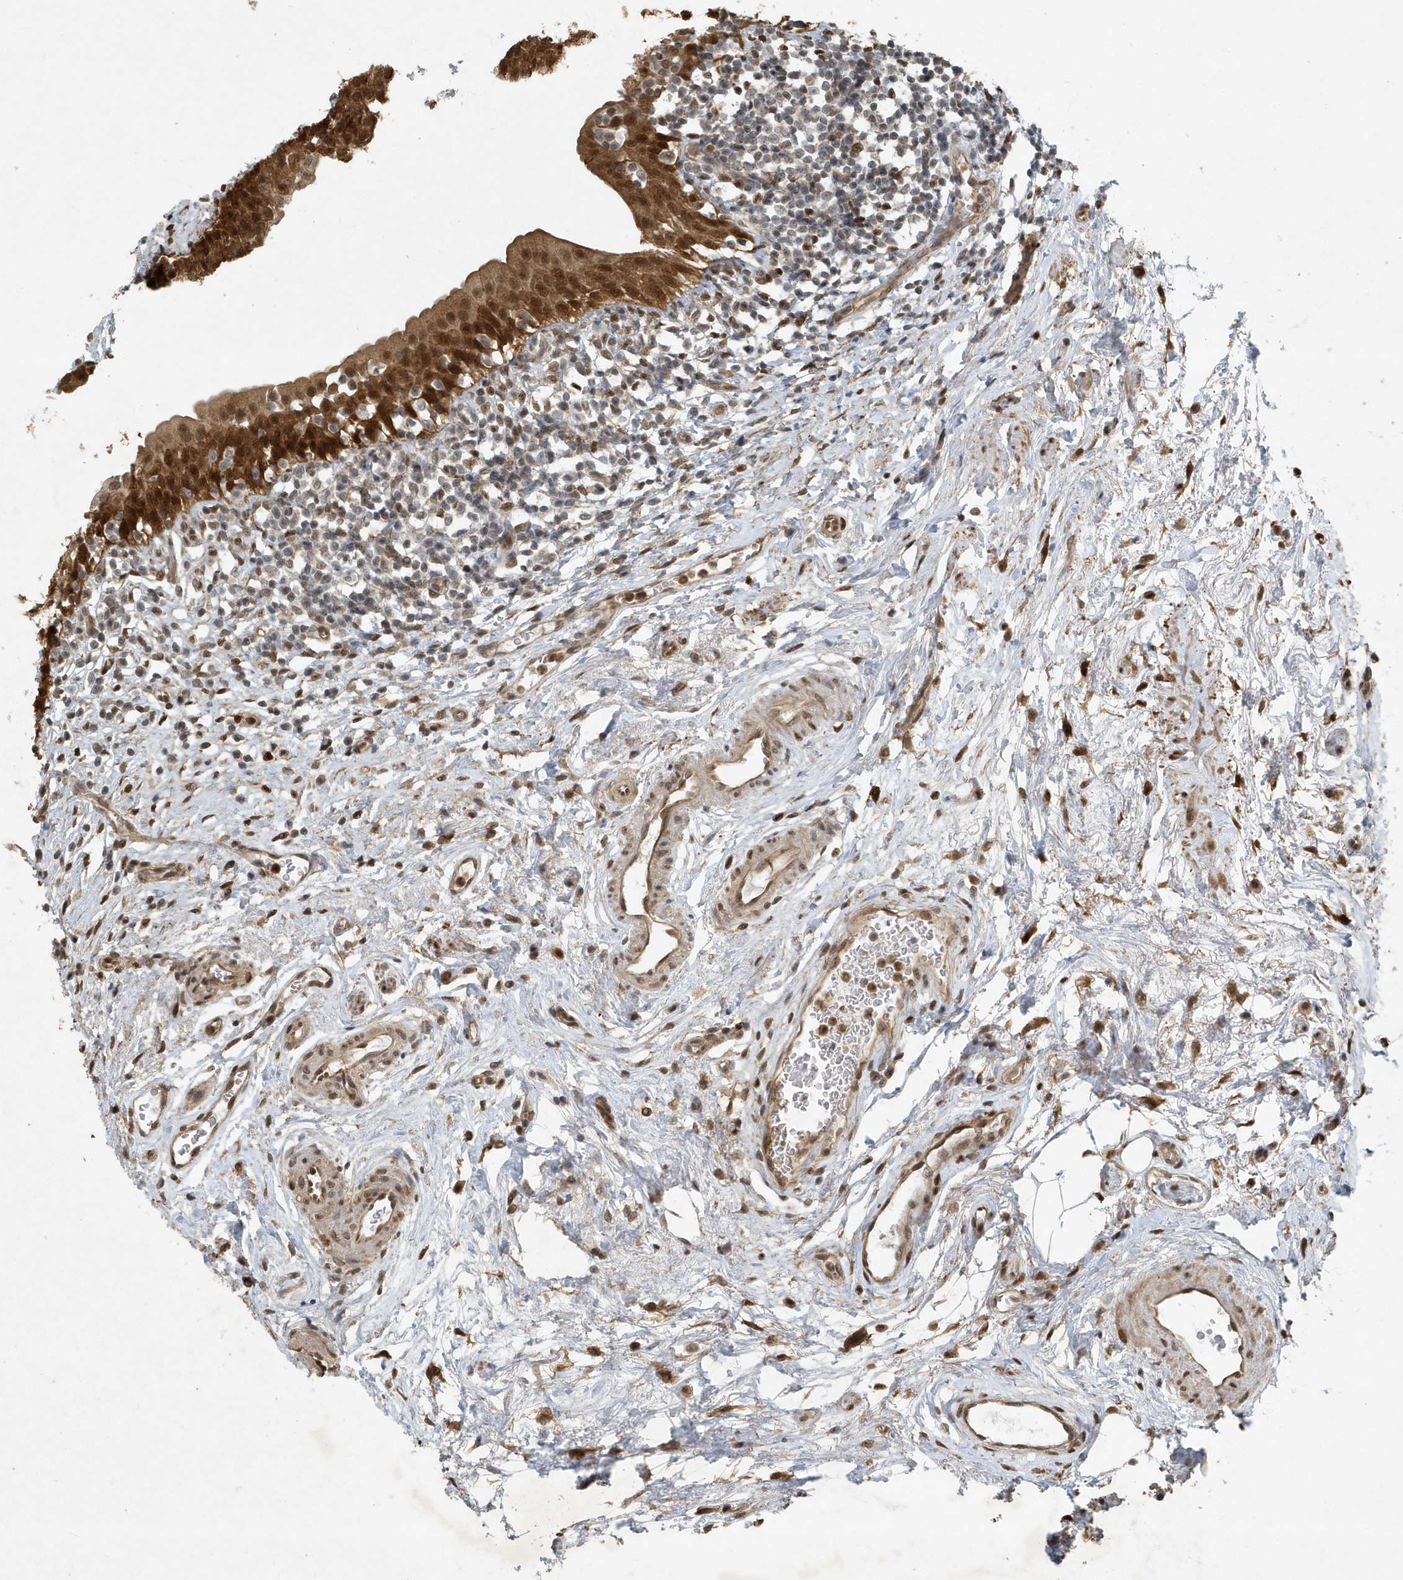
{"staining": {"intensity": "strong", "quantity": ">75%", "location": "cytoplasmic/membranous,nuclear"}, "tissue": "urinary bladder", "cell_type": "Urothelial cells", "image_type": "normal", "snomed": [{"axis": "morphology", "description": "Normal tissue, NOS"}, {"axis": "topography", "description": "Urinary bladder"}], "caption": "Approximately >75% of urothelial cells in normal human urinary bladder reveal strong cytoplasmic/membranous,nuclear protein positivity as visualized by brown immunohistochemical staining.", "gene": "HSPA1A", "patient": {"sex": "male", "age": 83}}